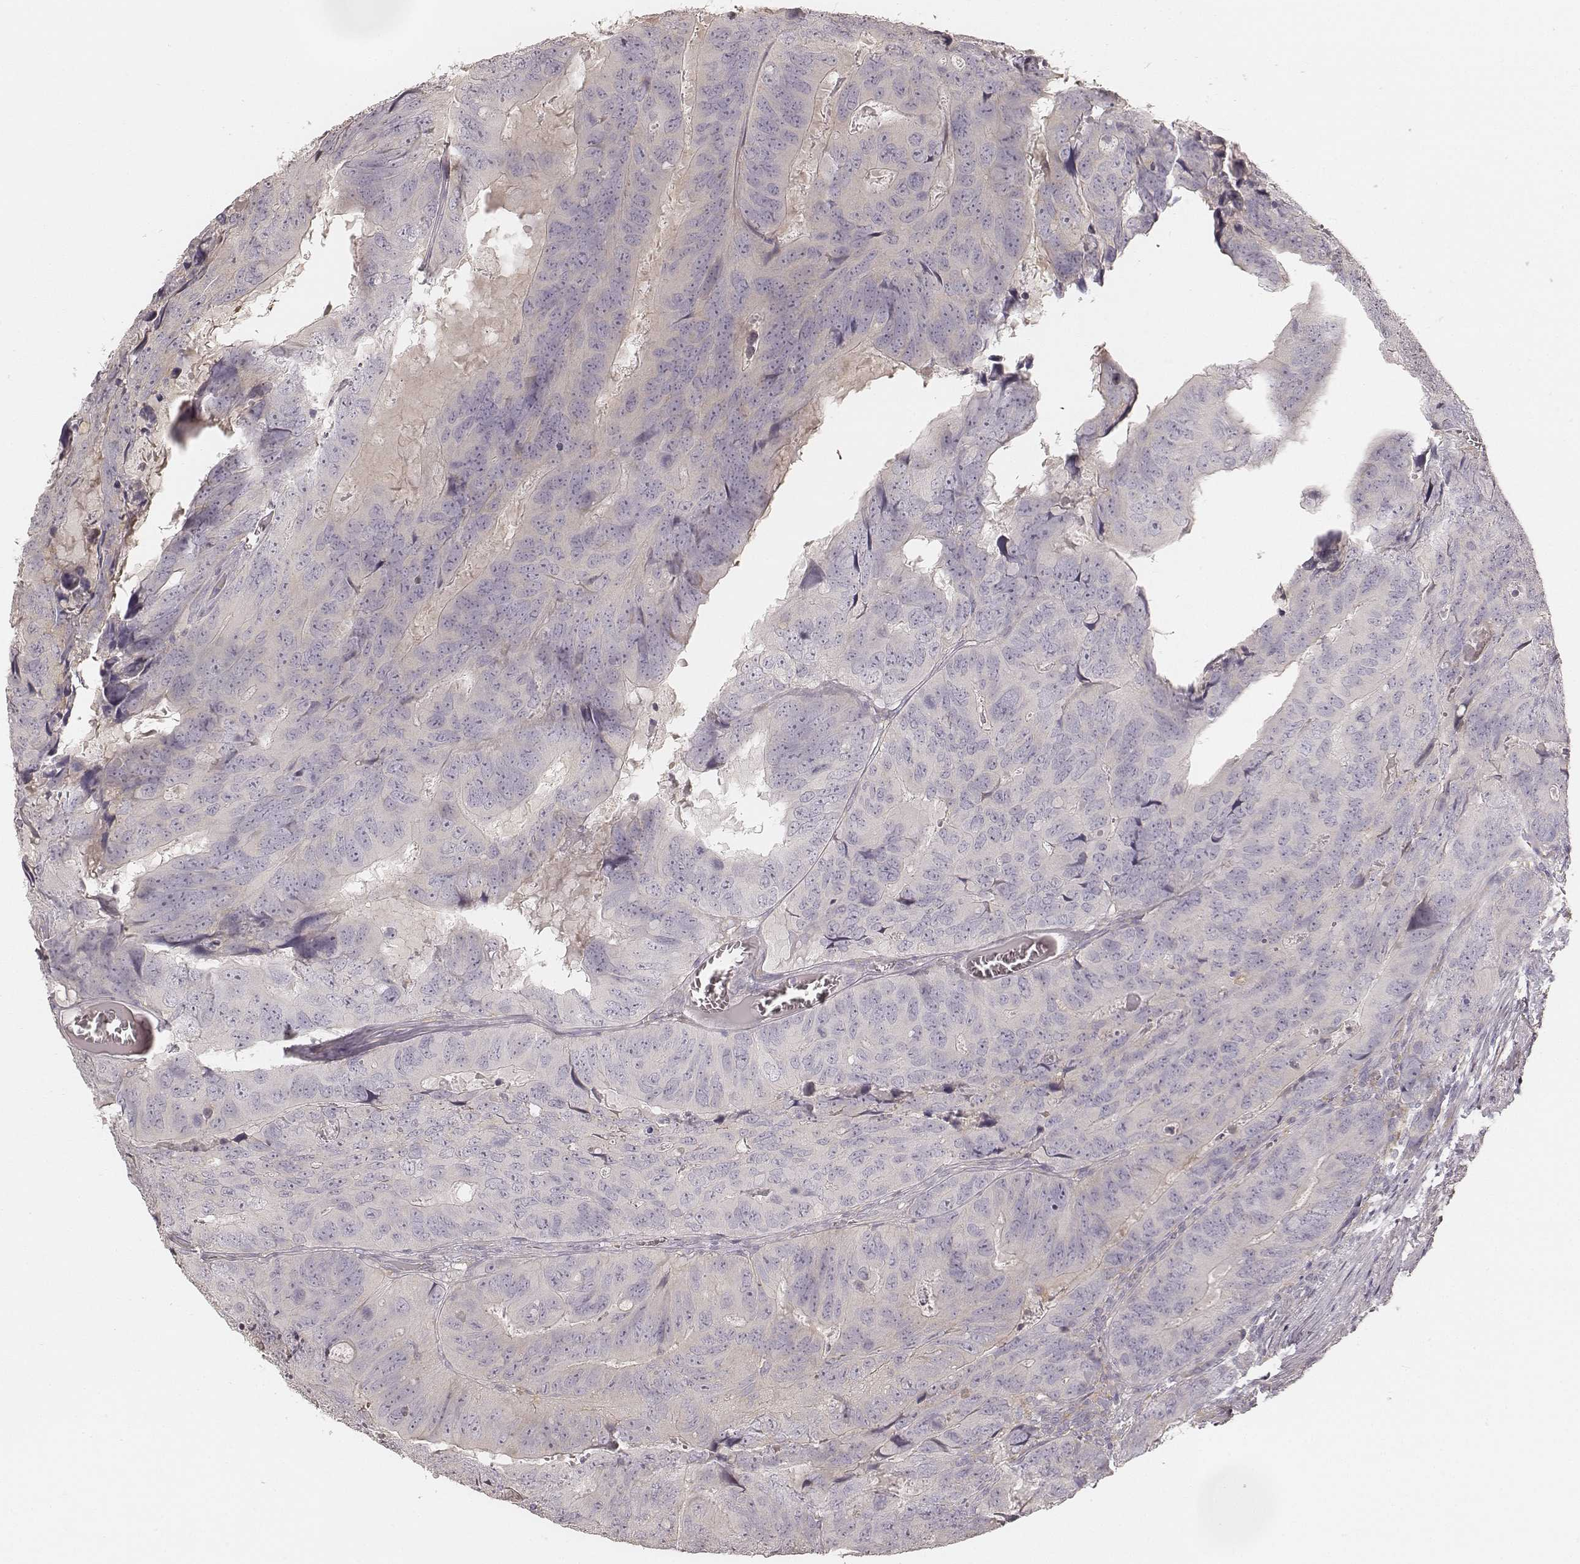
{"staining": {"intensity": "negative", "quantity": "none", "location": "none"}, "tissue": "colorectal cancer", "cell_type": "Tumor cells", "image_type": "cancer", "snomed": [{"axis": "morphology", "description": "Adenocarcinoma, NOS"}, {"axis": "topography", "description": "Colon"}], "caption": "Adenocarcinoma (colorectal) was stained to show a protein in brown. There is no significant staining in tumor cells.", "gene": "FMNL2", "patient": {"sex": "male", "age": 79}}